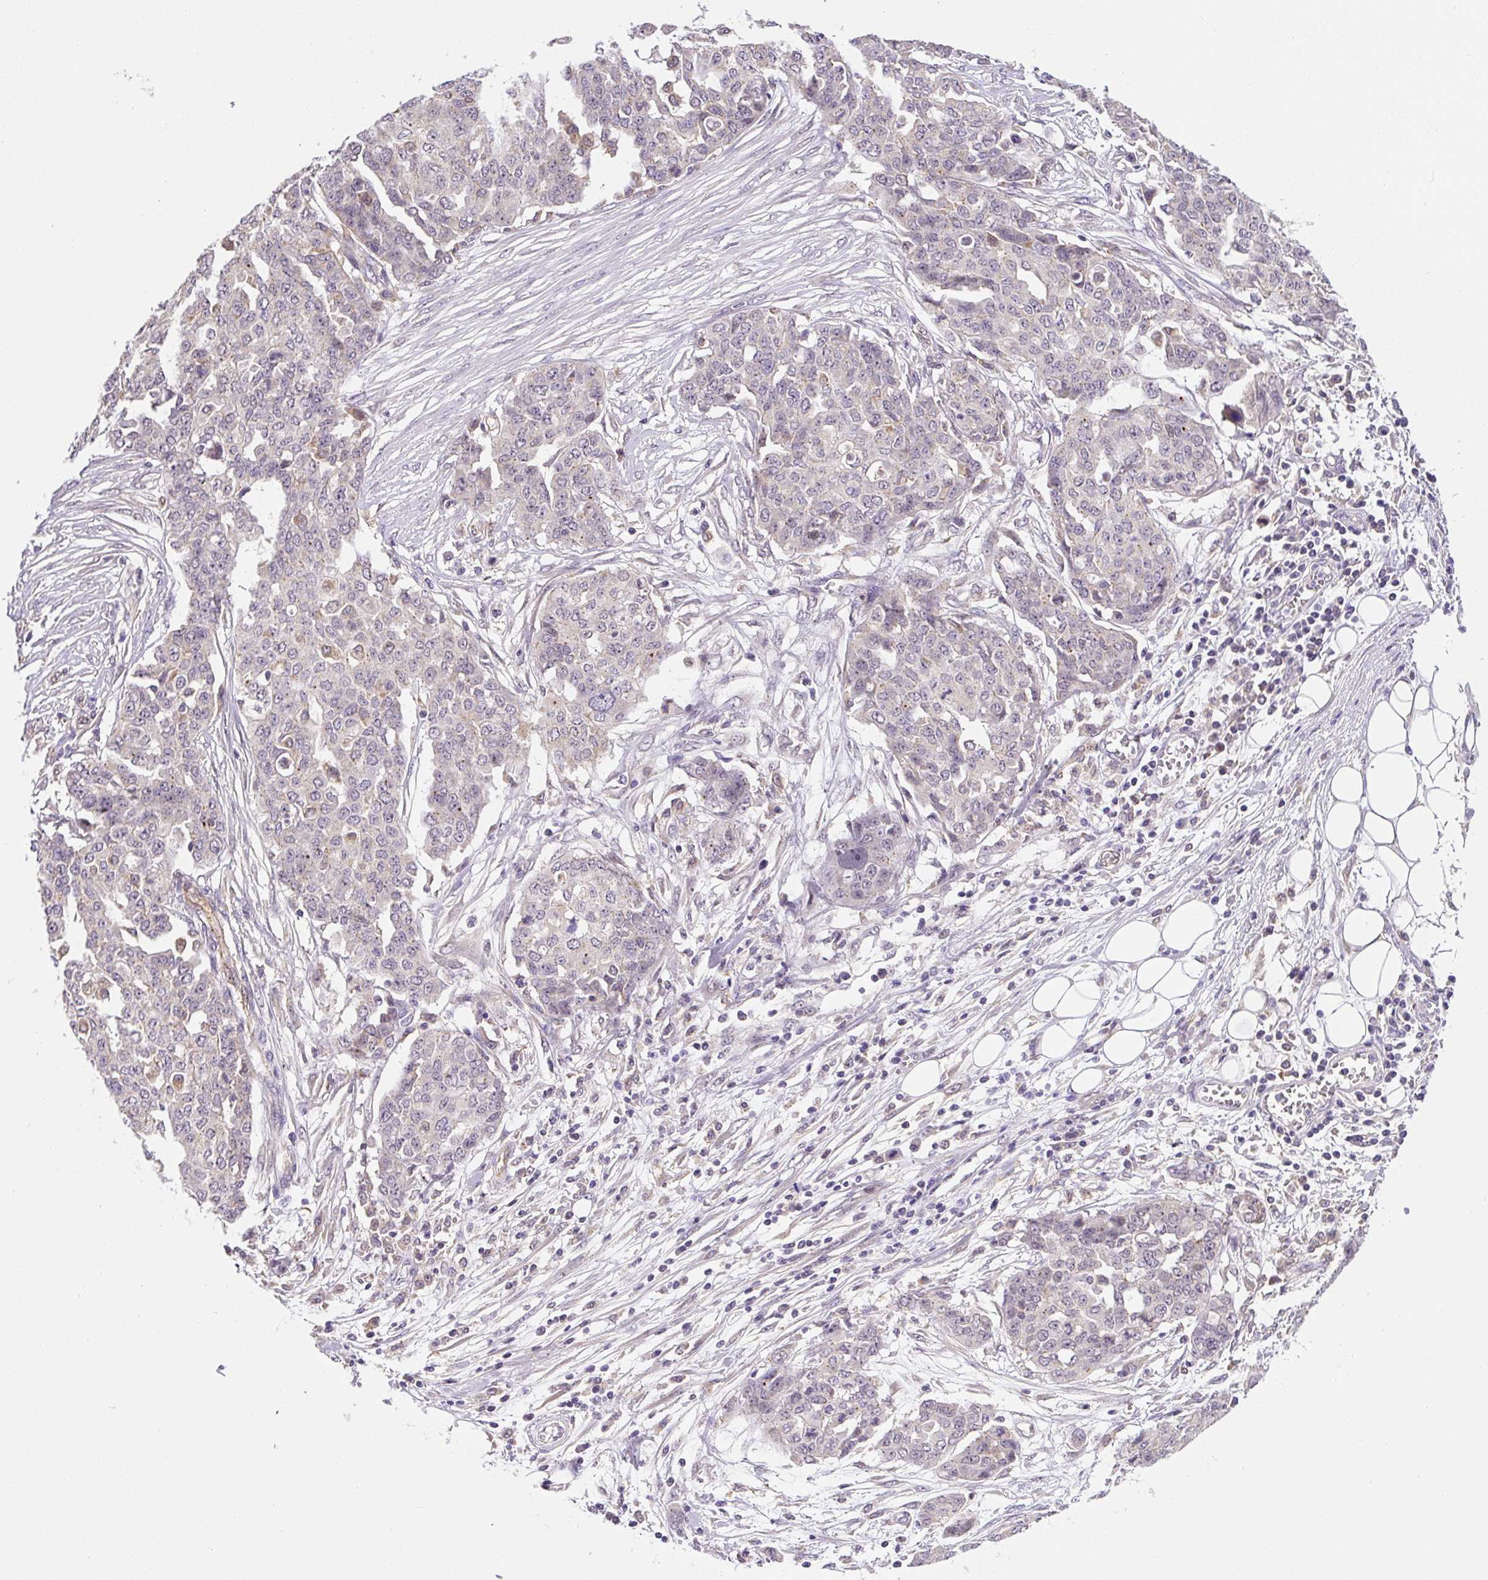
{"staining": {"intensity": "negative", "quantity": "none", "location": "none"}, "tissue": "ovarian cancer", "cell_type": "Tumor cells", "image_type": "cancer", "snomed": [{"axis": "morphology", "description": "Cystadenocarcinoma, serous, NOS"}, {"axis": "topography", "description": "Soft tissue"}, {"axis": "topography", "description": "Ovary"}], "caption": "Immunohistochemical staining of human ovarian serous cystadenocarcinoma shows no significant positivity in tumor cells.", "gene": "PLA2G4A", "patient": {"sex": "female", "age": 57}}